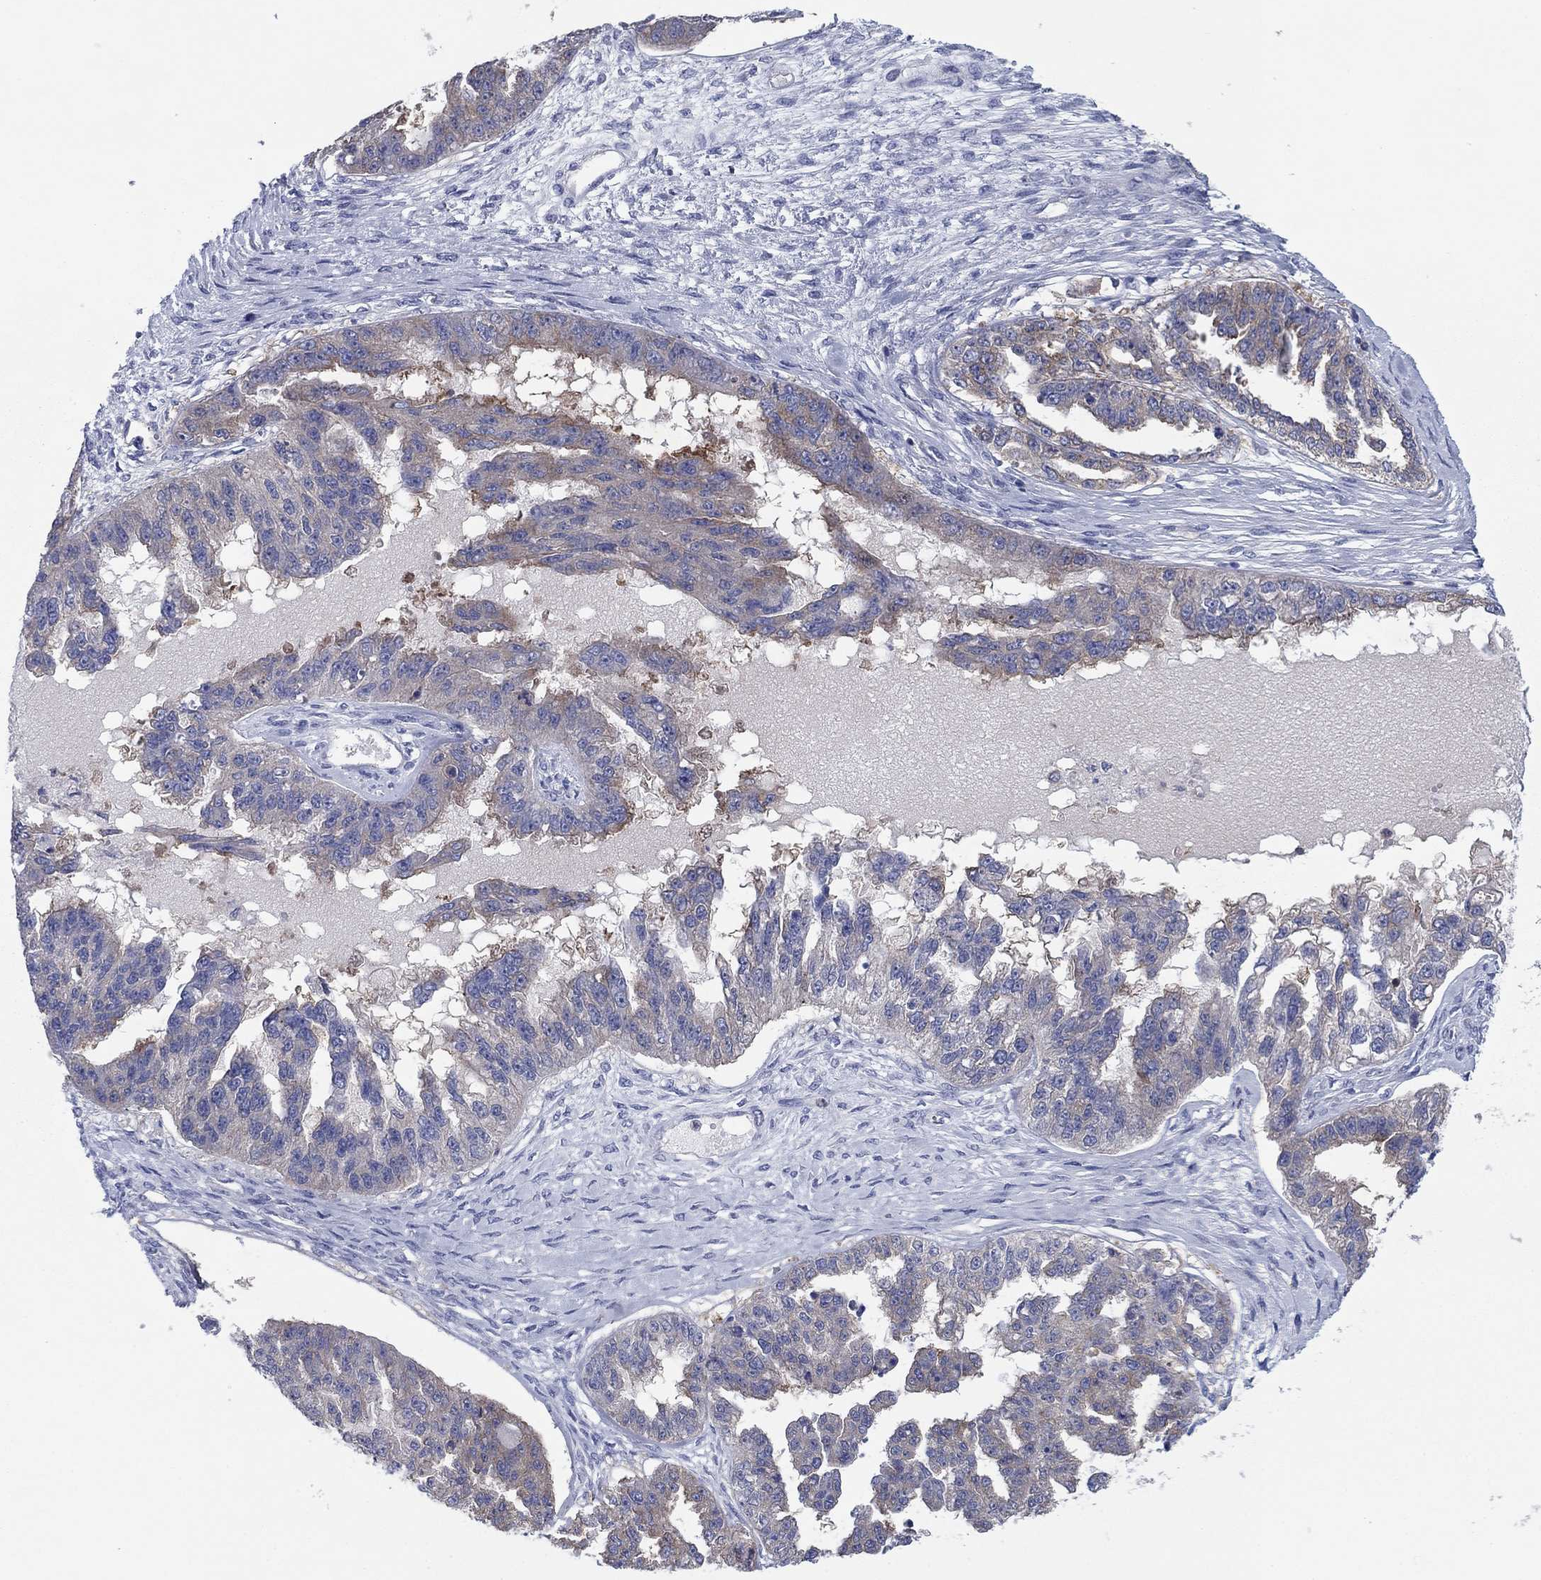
{"staining": {"intensity": "weak", "quantity": "<25%", "location": "cytoplasmic/membranous"}, "tissue": "ovarian cancer", "cell_type": "Tumor cells", "image_type": "cancer", "snomed": [{"axis": "morphology", "description": "Cystadenocarcinoma, serous, NOS"}, {"axis": "topography", "description": "Ovary"}], "caption": "Immunohistochemistry (IHC) photomicrograph of neoplastic tissue: ovarian cancer (serous cystadenocarcinoma) stained with DAB (3,3'-diaminobenzidine) shows no significant protein positivity in tumor cells.", "gene": "PVR", "patient": {"sex": "female", "age": 58}}